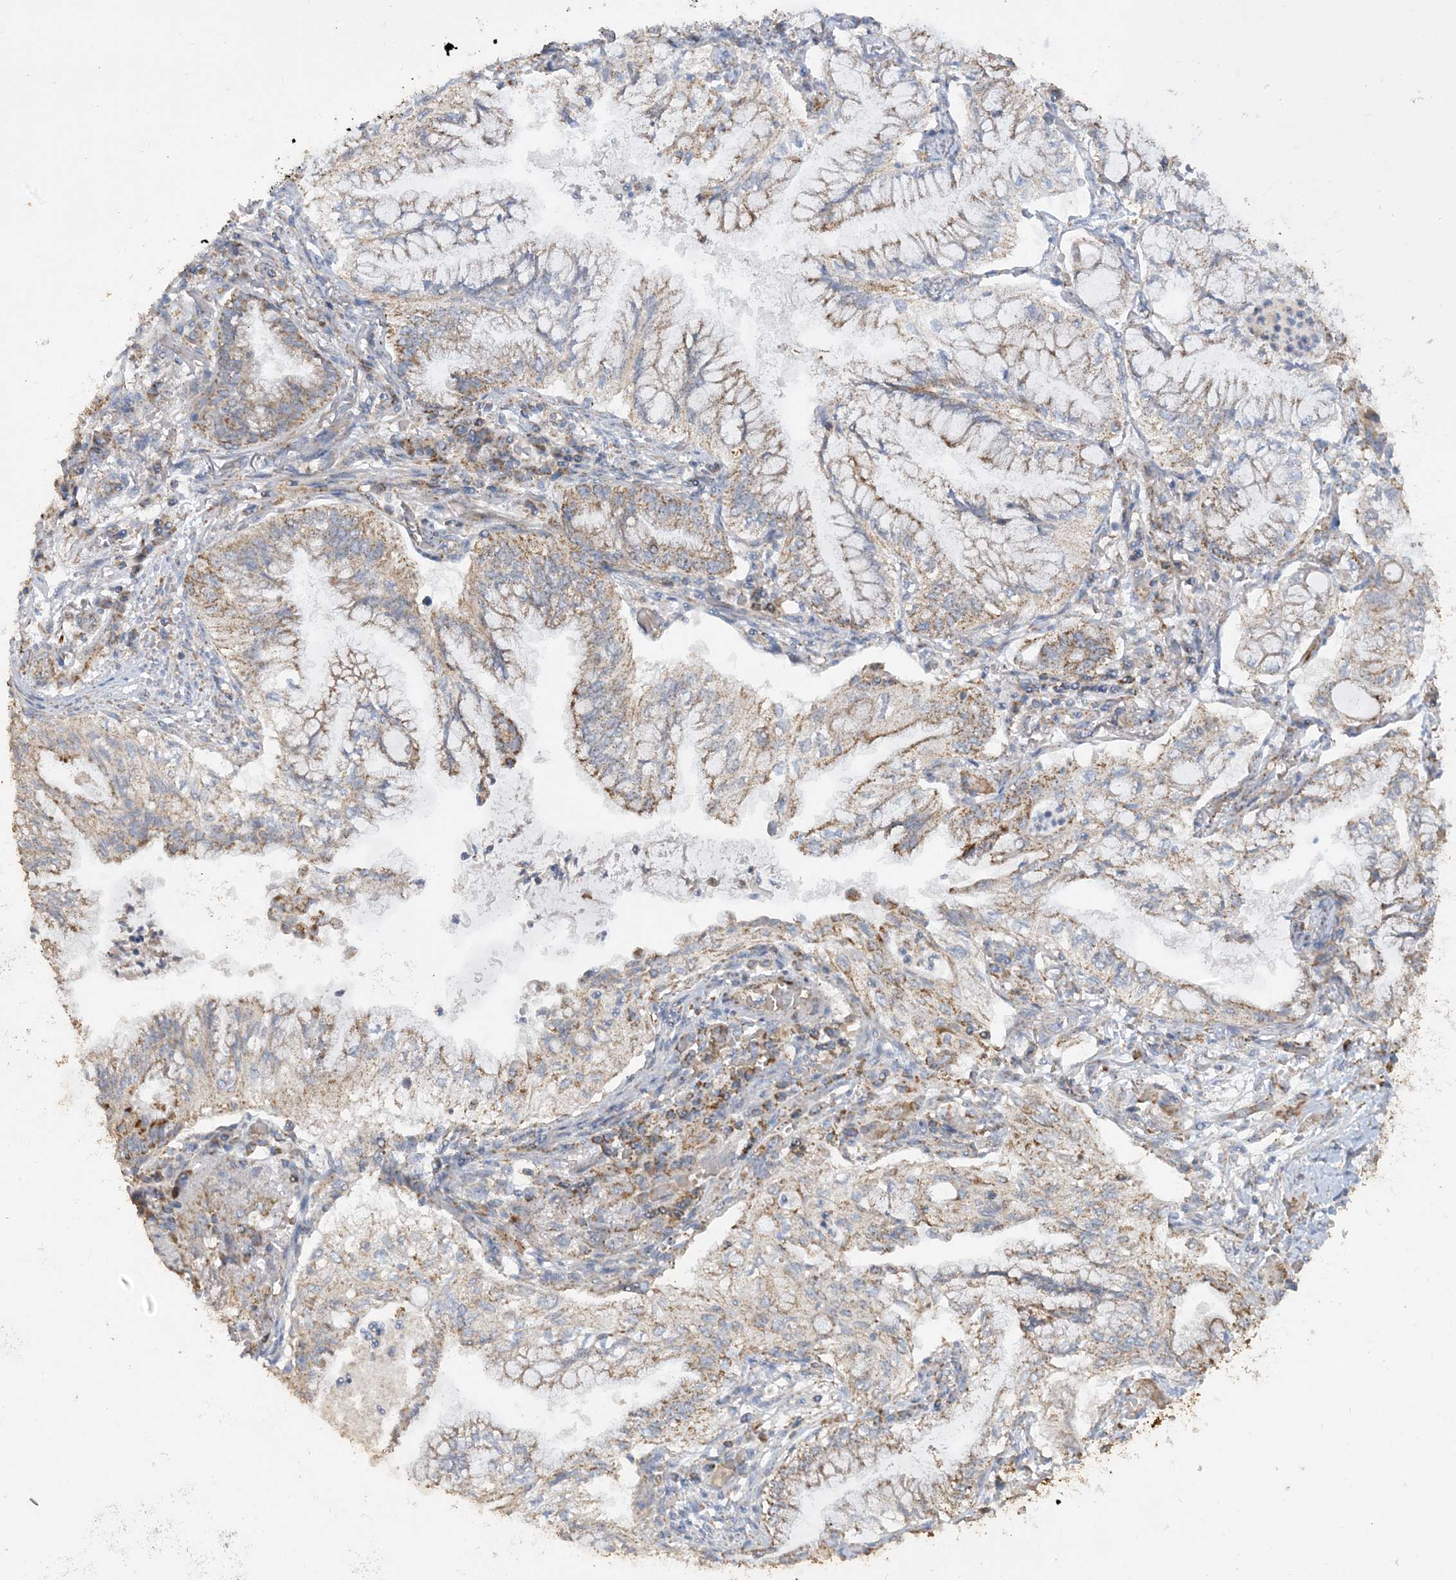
{"staining": {"intensity": "moderate", "quantity": "25%-75%", "location": "cytoplasmic/membranous"}, "tissue": "lung cancer", "cell_type": "Tumor cells", "image_type": "cancer", "snomed": [{"axis": "morphology", "description": "Adenocarcinoma, NOS"}, {"axis": "topography", "description": "Lung"}], "caption": "Immunohistochemical staining of lung cancer demonstrates medium levels of moderate cytoplasmic/membranous protein positivity in about 25%-75% of tumor cells.", "gene": "SFMBT2", "patient": {"sex": "female", "age": 70}}